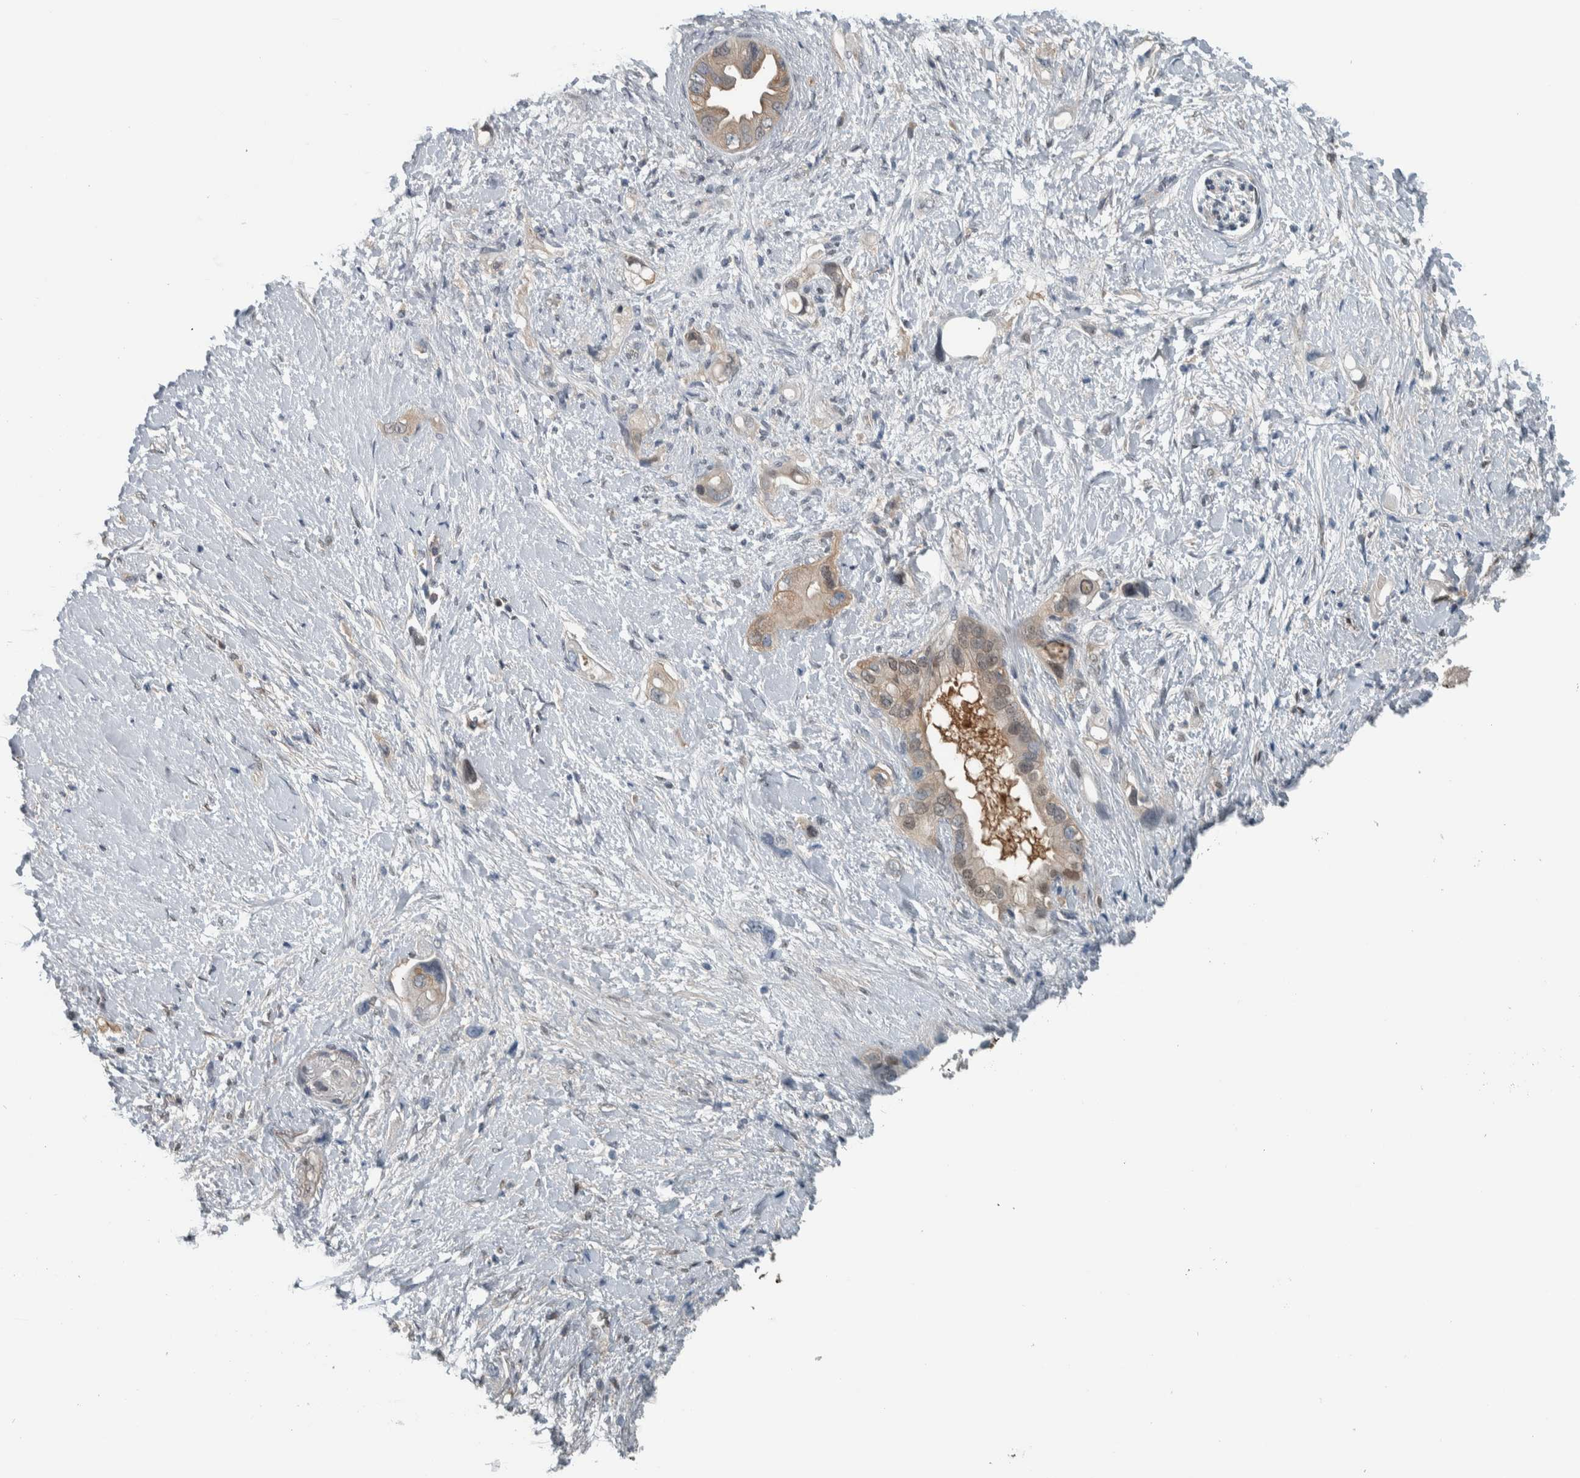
{"staining": {"intensity": "weak", "quantity": "25%-75%", "location": "cytoplasmic/membranous,nuclear"}, "tissue": "pancreatic cancer", "cell_type": "Tumor cells", "image_type": "cancer", "snomed": [{"axis": "morphology", "description": "Adenocarcinoma, NOS"}, {"axis": "topography", "description": "Pancreas"}], "caption": "Immunohistochemistry (IHC) micrograph of pancreatic adenocarcinoma stained for a protein (brown), which exhibits low levels of weak cytoplasmic/membranous and nuclear staining in approximately 25%-75% of tumor cells.", "gene": "ALAD", "patient": {"sex": "female", "age": 56}}